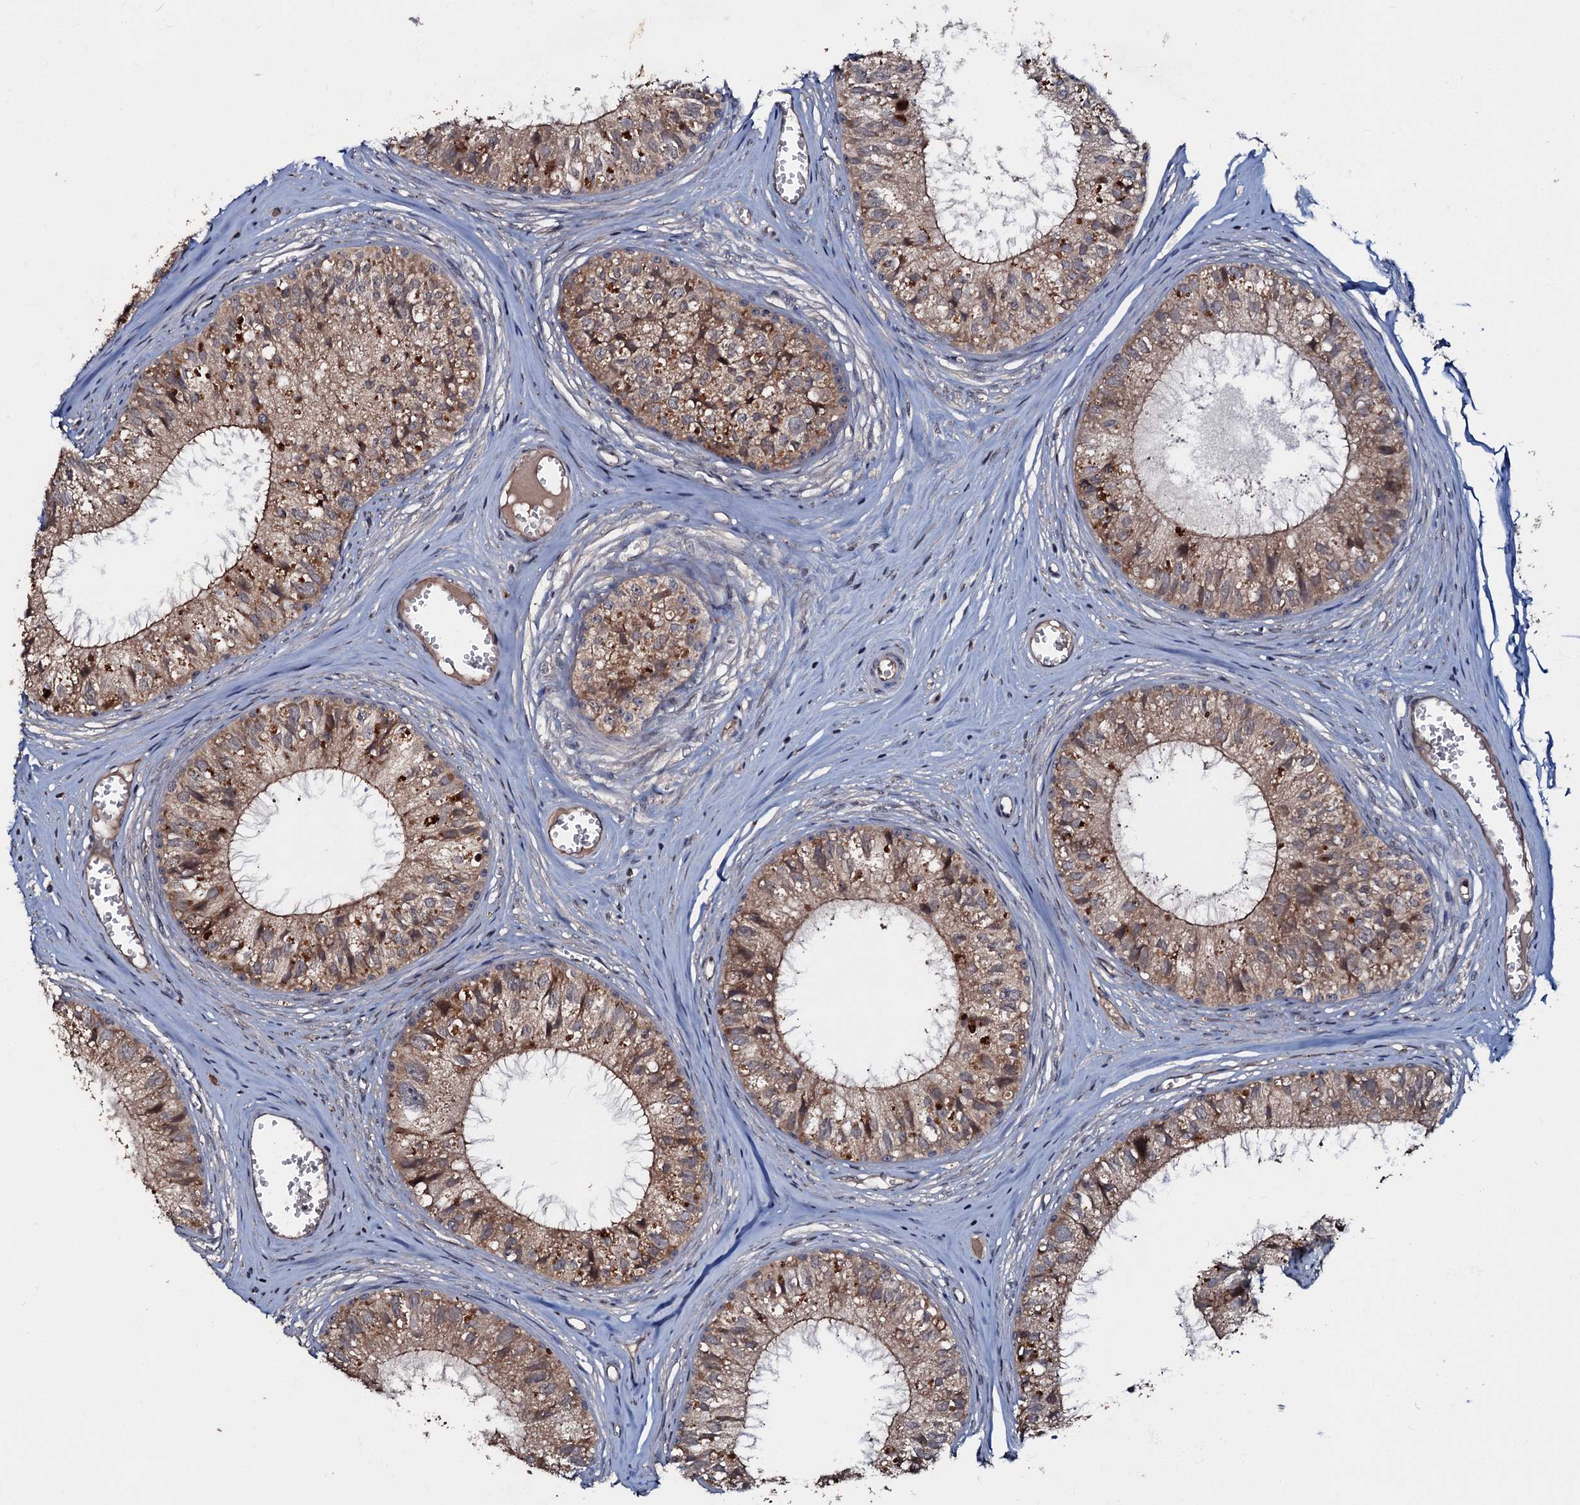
{"staining": {"intensity": "moderate", "quantity": ">75%", "location": "cytoplasmic/membranous"}, "tissue": "epididymis", "cell_type": "Glandular cells", "image_type": "normal", "snomed": [{"axis": "morphology", "description": "Normal tissue, NOS"}, {"axis": "topography", "description": "Epididymis"}], "caption": "Immunohistochemical staining of benign human epididymis demonstrates >75% levels of moderate cytoplasmic/membranous protein staining in about >75% of glandular cells. The protein of interest is stained brown, and the nuclei are stained in blue (DAB IHC with brightfield microscopy, high magnification).", "gene": "MANSC4", "patient": {"sex": "male", "age": 36}}